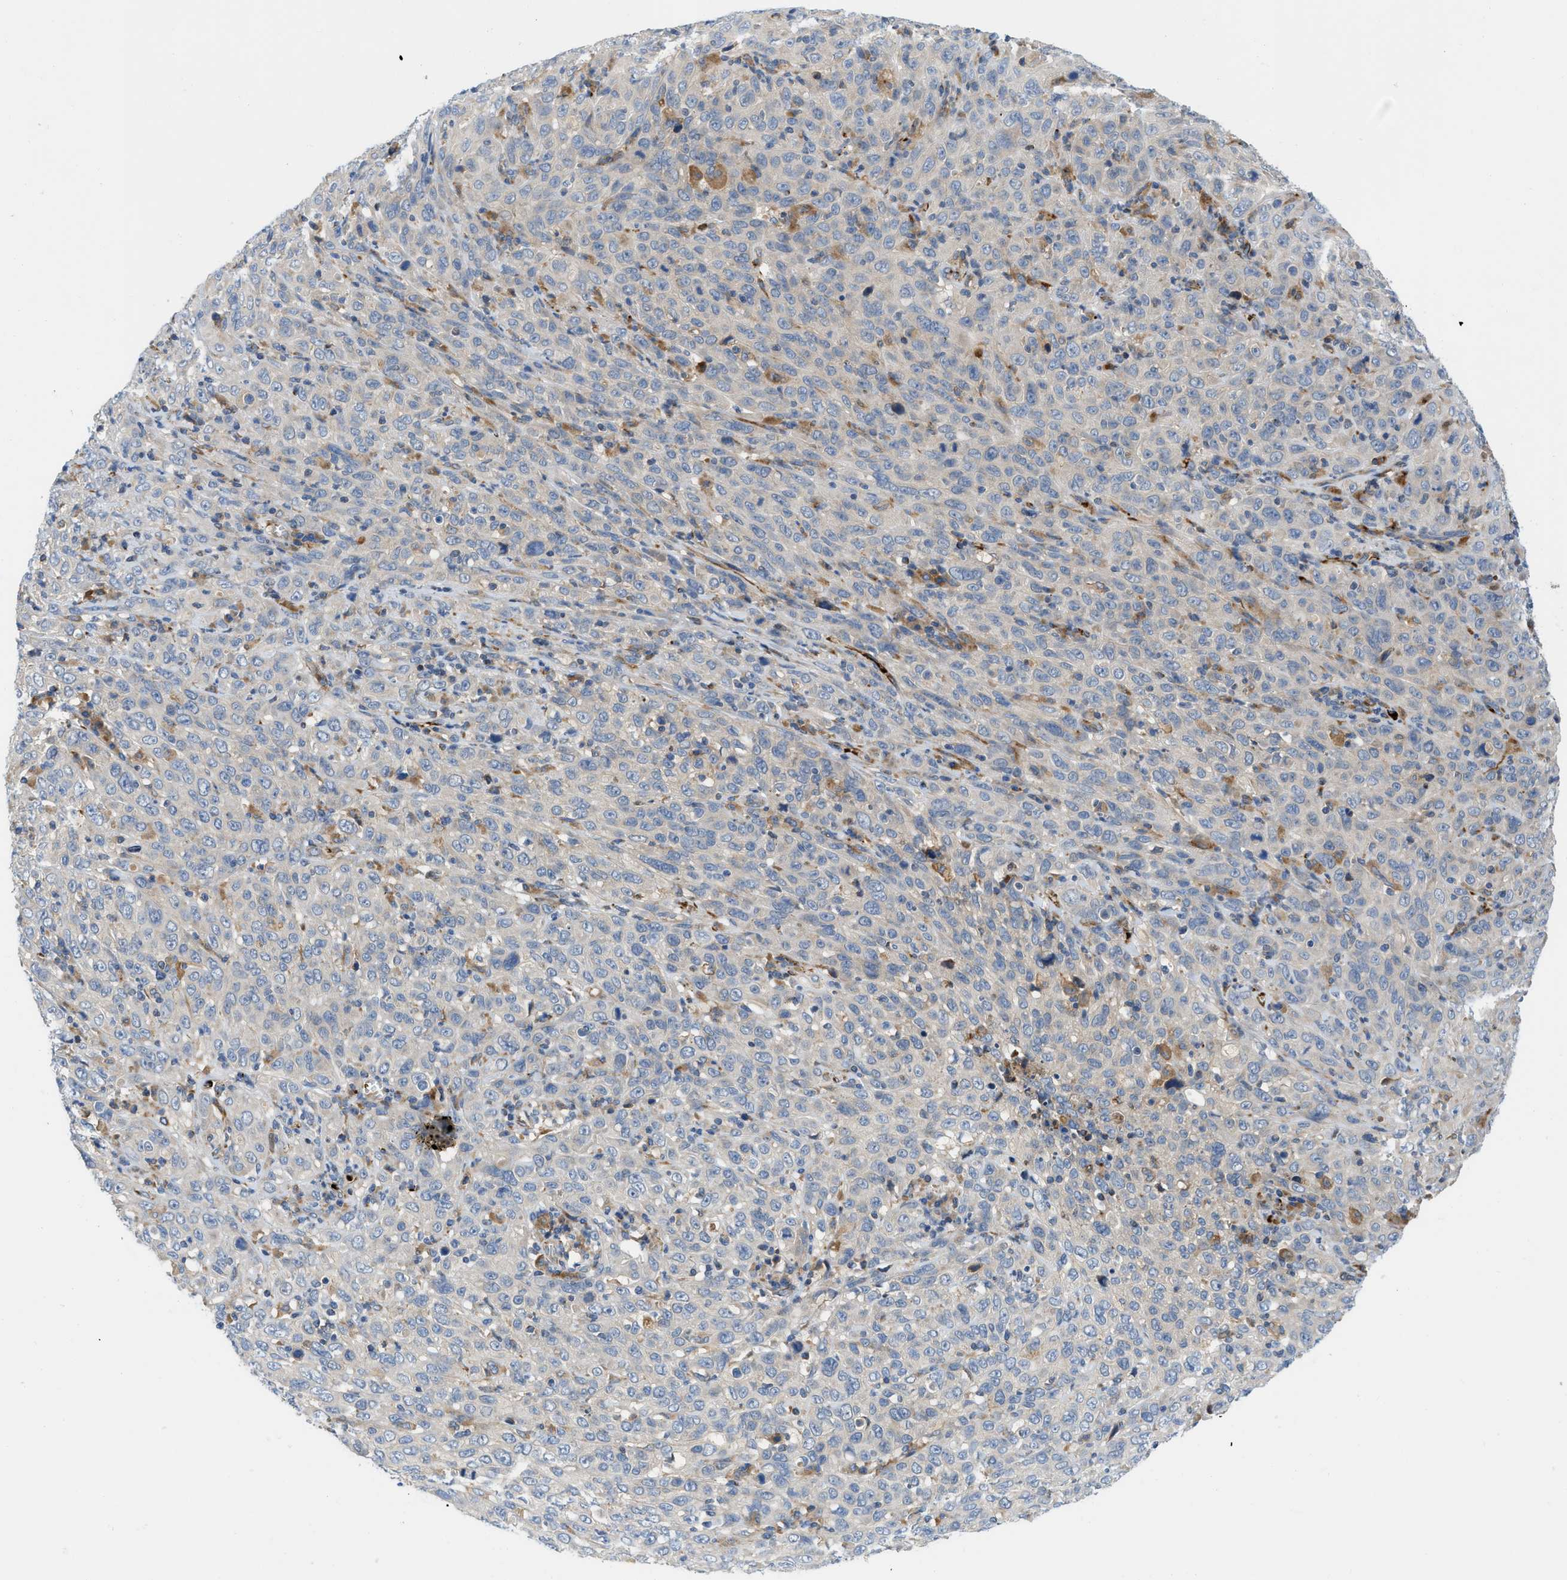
{"staining": {"intensity": "negative", "quantity": "none", "location": "none"}, "tissue": "cervical cancer", "cell_type": "Tumor cells", "image_type": "cancer", "snomed": [{"axis": "morphology", "description": "Squamous cell carcinoma, NOS"}, {"axis": "topography", "description": "Cervix"}], "caption": "Image shows no protein positivity in tumor cells of cervical cancer (squamous cell carcinoma) tissue.", "gene": "ZNF831", "patient": {"sex": "female", "age": 46}}